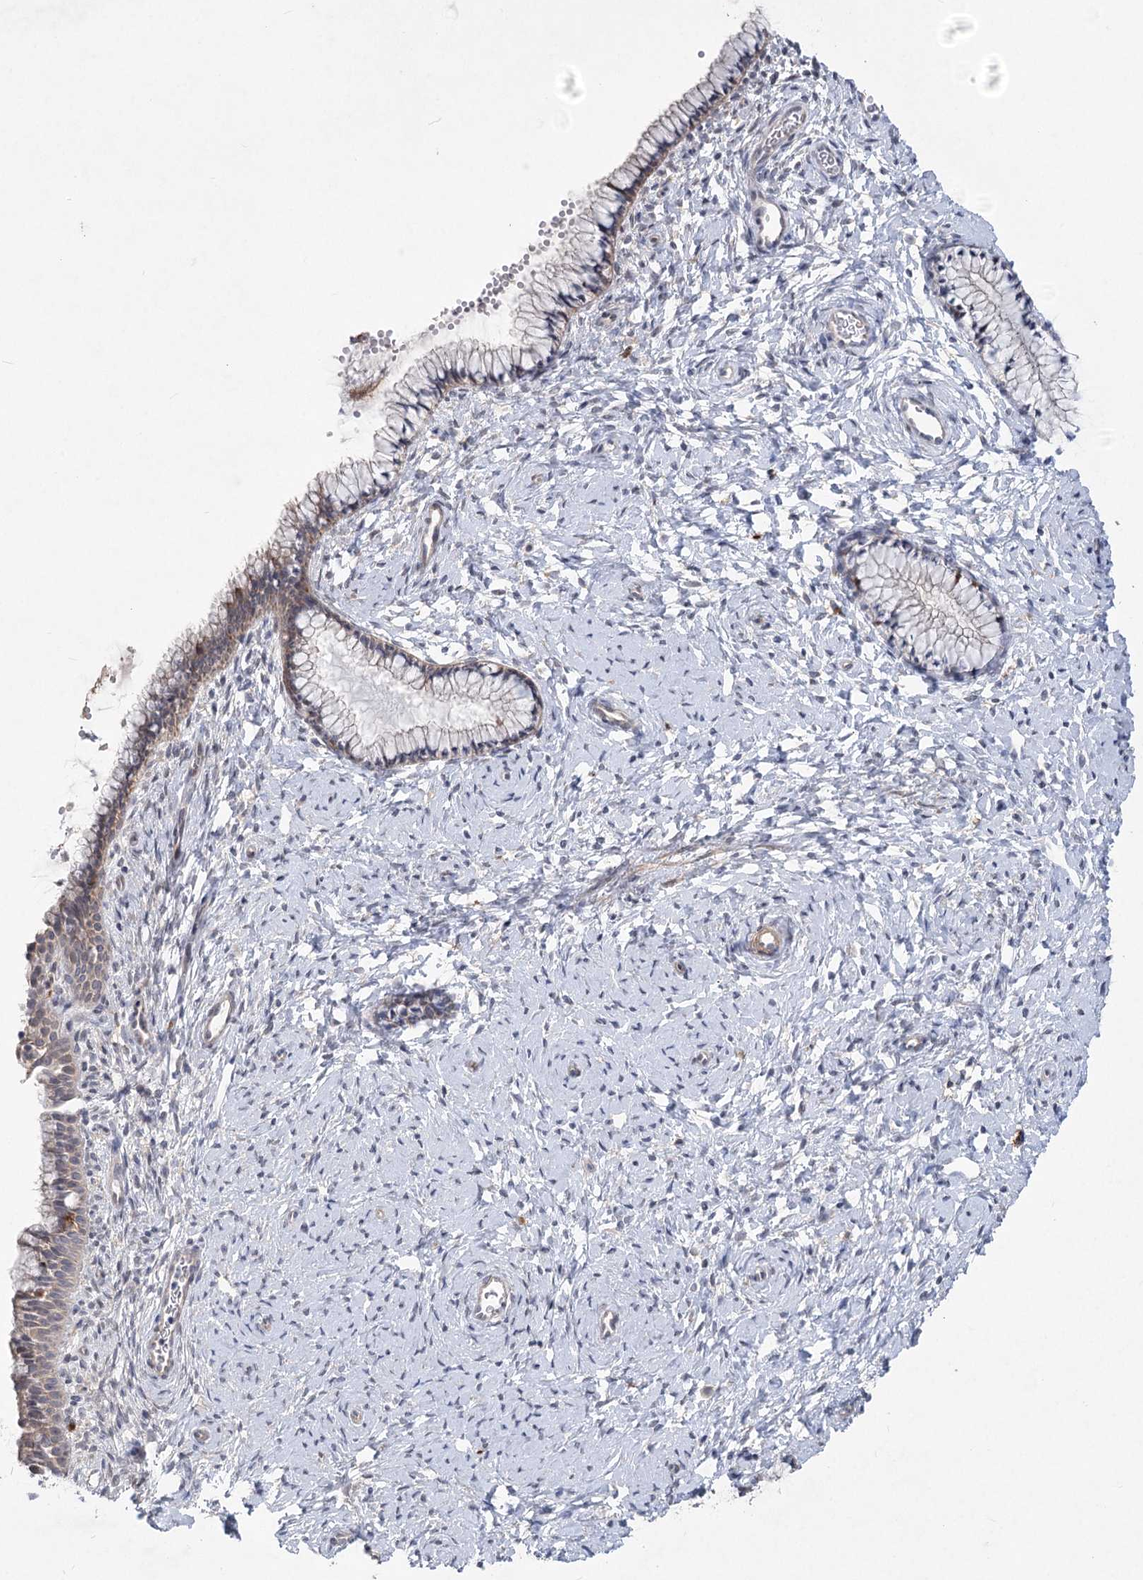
{"staining": {"intensity": "weak", "quantity": "<25%", "location": "cytoplasmic/membranous"}, "tissue": "cervix", "cell_type": "Glandular cells", "image_type": "normal", "snomed": [{"axis": "morphology", "description": "Normal tissue, NOS"}, {"axis": "topography", "description": "Cervix"}], "caption": "IHC photomicrograph of unremarkable cervix stained for a protein (brown), which displays no expression in glandular cells. The staining is performed using DAB (3,3'-diaminobenzidine) brown chromogen with nuclei counter-stained in using hematoxylin.", "gene": "SCN11A", "patient": {"sex": "female", "age": 33}}